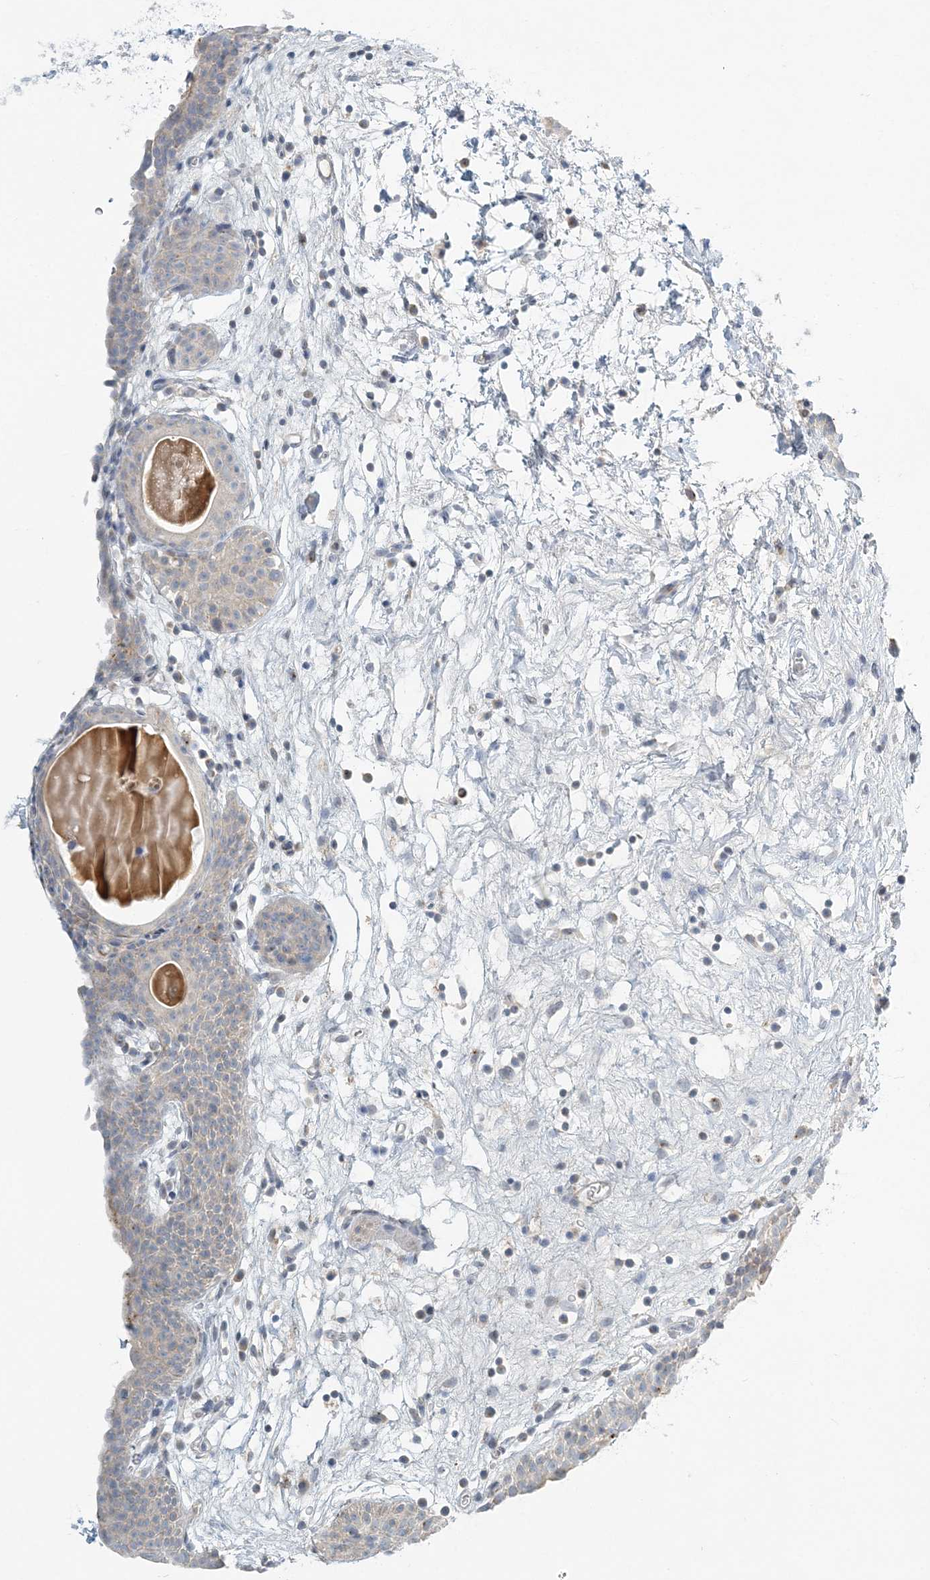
{"staining": {"intensity": "negative", "quantity": "none", "location": "none"}, "tissue": "urinary bladder", "cell_type": "Urothelial cells", "image_type": "normal", "snomed": [{"axis": "morphology", "description": "Normal tissue, NOS"}, {"axis": "topography", "description": "Urinary bladder"}], "caption": "Immunohistochemistry photomicrograph of normal urinary bladder: human urinary bladder stained with DAB (3,3'-diaminobenzidine) displays no significant protein staining in urothelial cells.", "gene": "NAA11", "patient": {"sex": "male", "age": 83}}